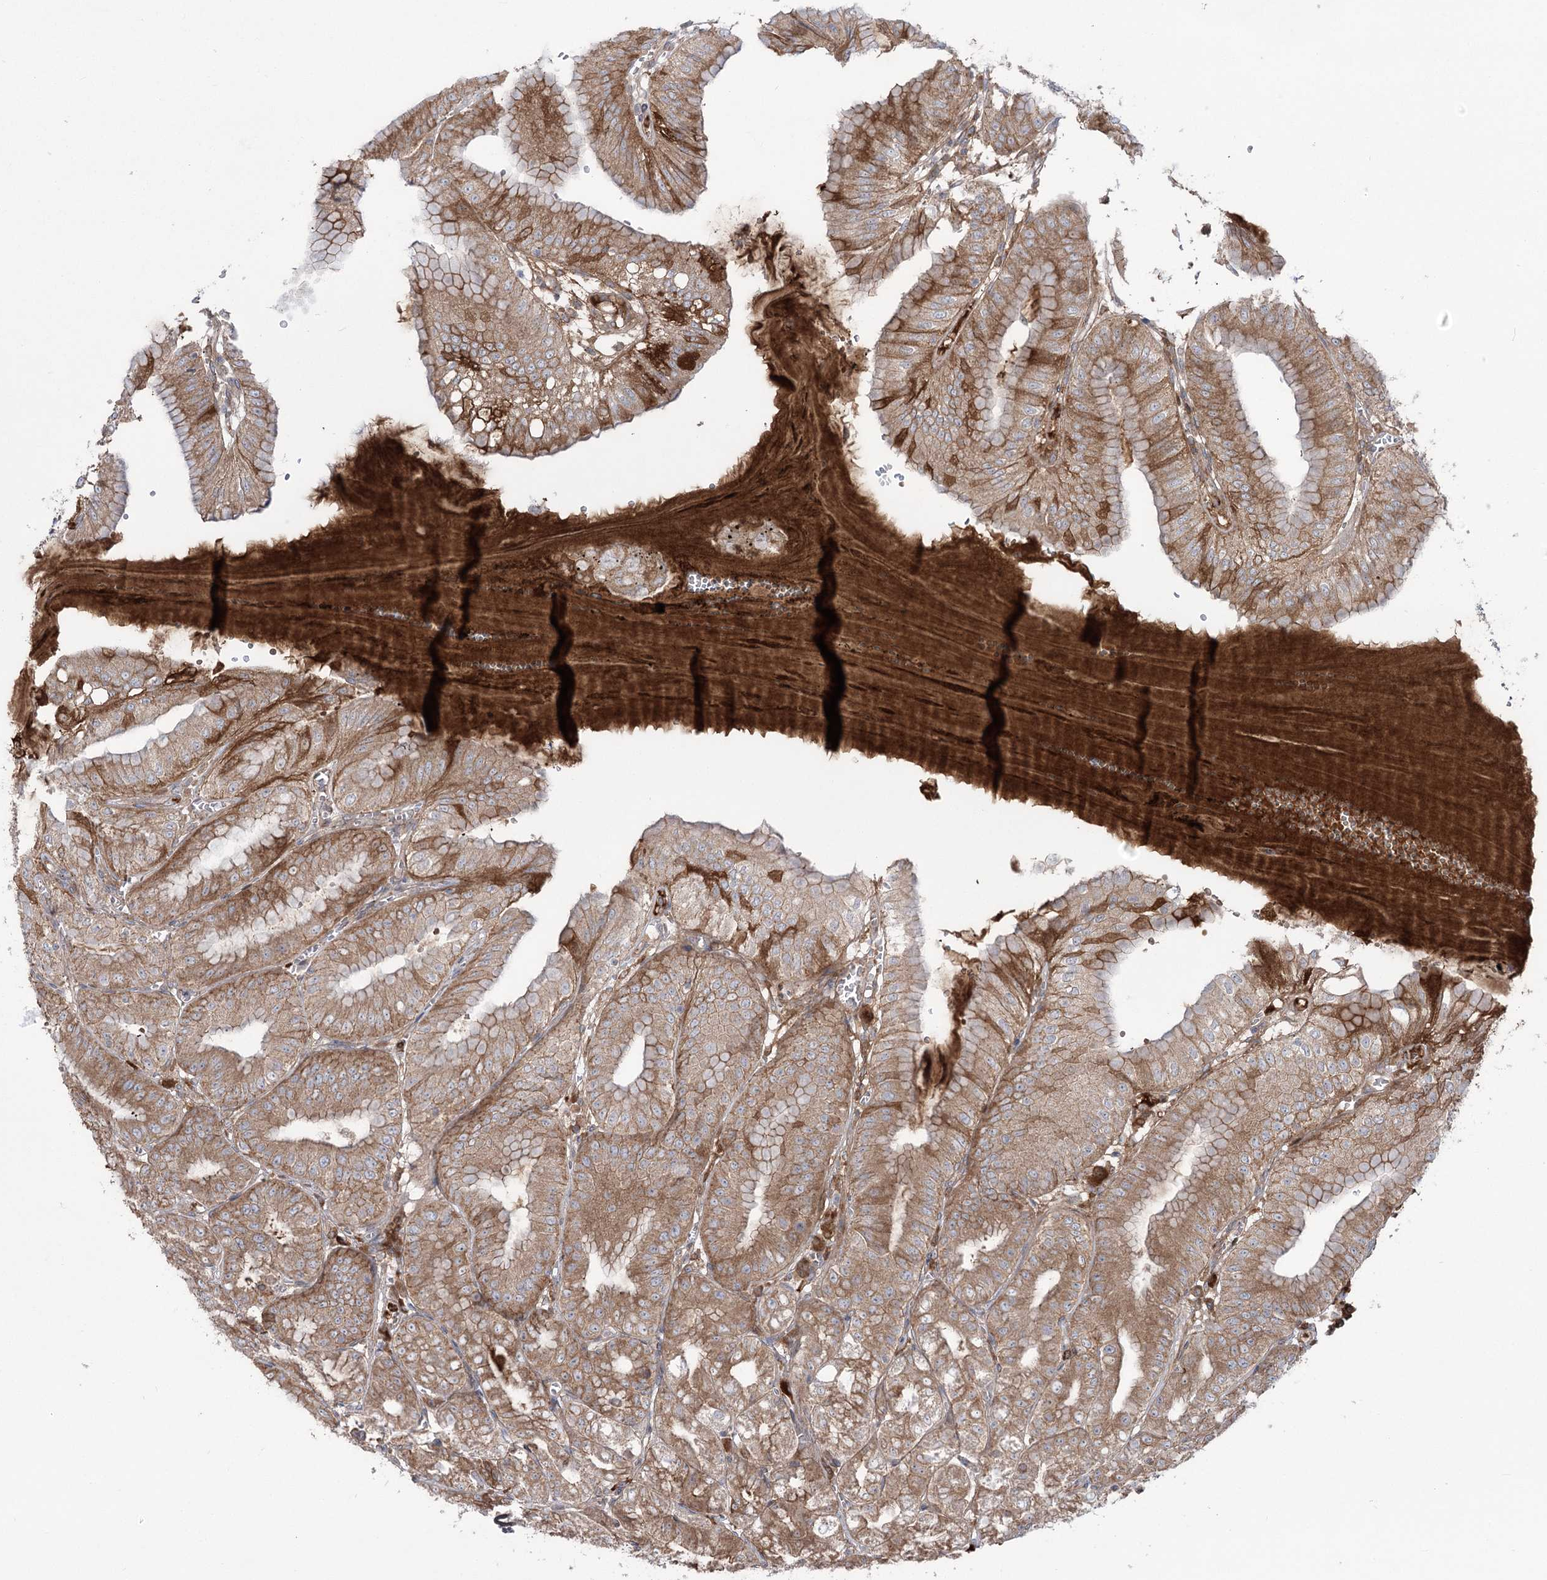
{"staining": {"intensity": "moderate", "quantity": ">75%", "location": "cytoplasmic/membranous"}, "tissue": "stomach", "cell_type": "Glandular cells", "image_type": "normal", "snomed": [{"axis": "morphology", "description": "Normal tissue, NOS"}, {"axis": "topography", "description": "Stomach, lower"}], "caption": "This is an image of IHC staining of unremarkable stomach, which shows moderate expression in the cytoplasmic/membranous of glandular cells.", "gene": "PLEKHA5", "patient": {"sex": "male", "age": 71}}